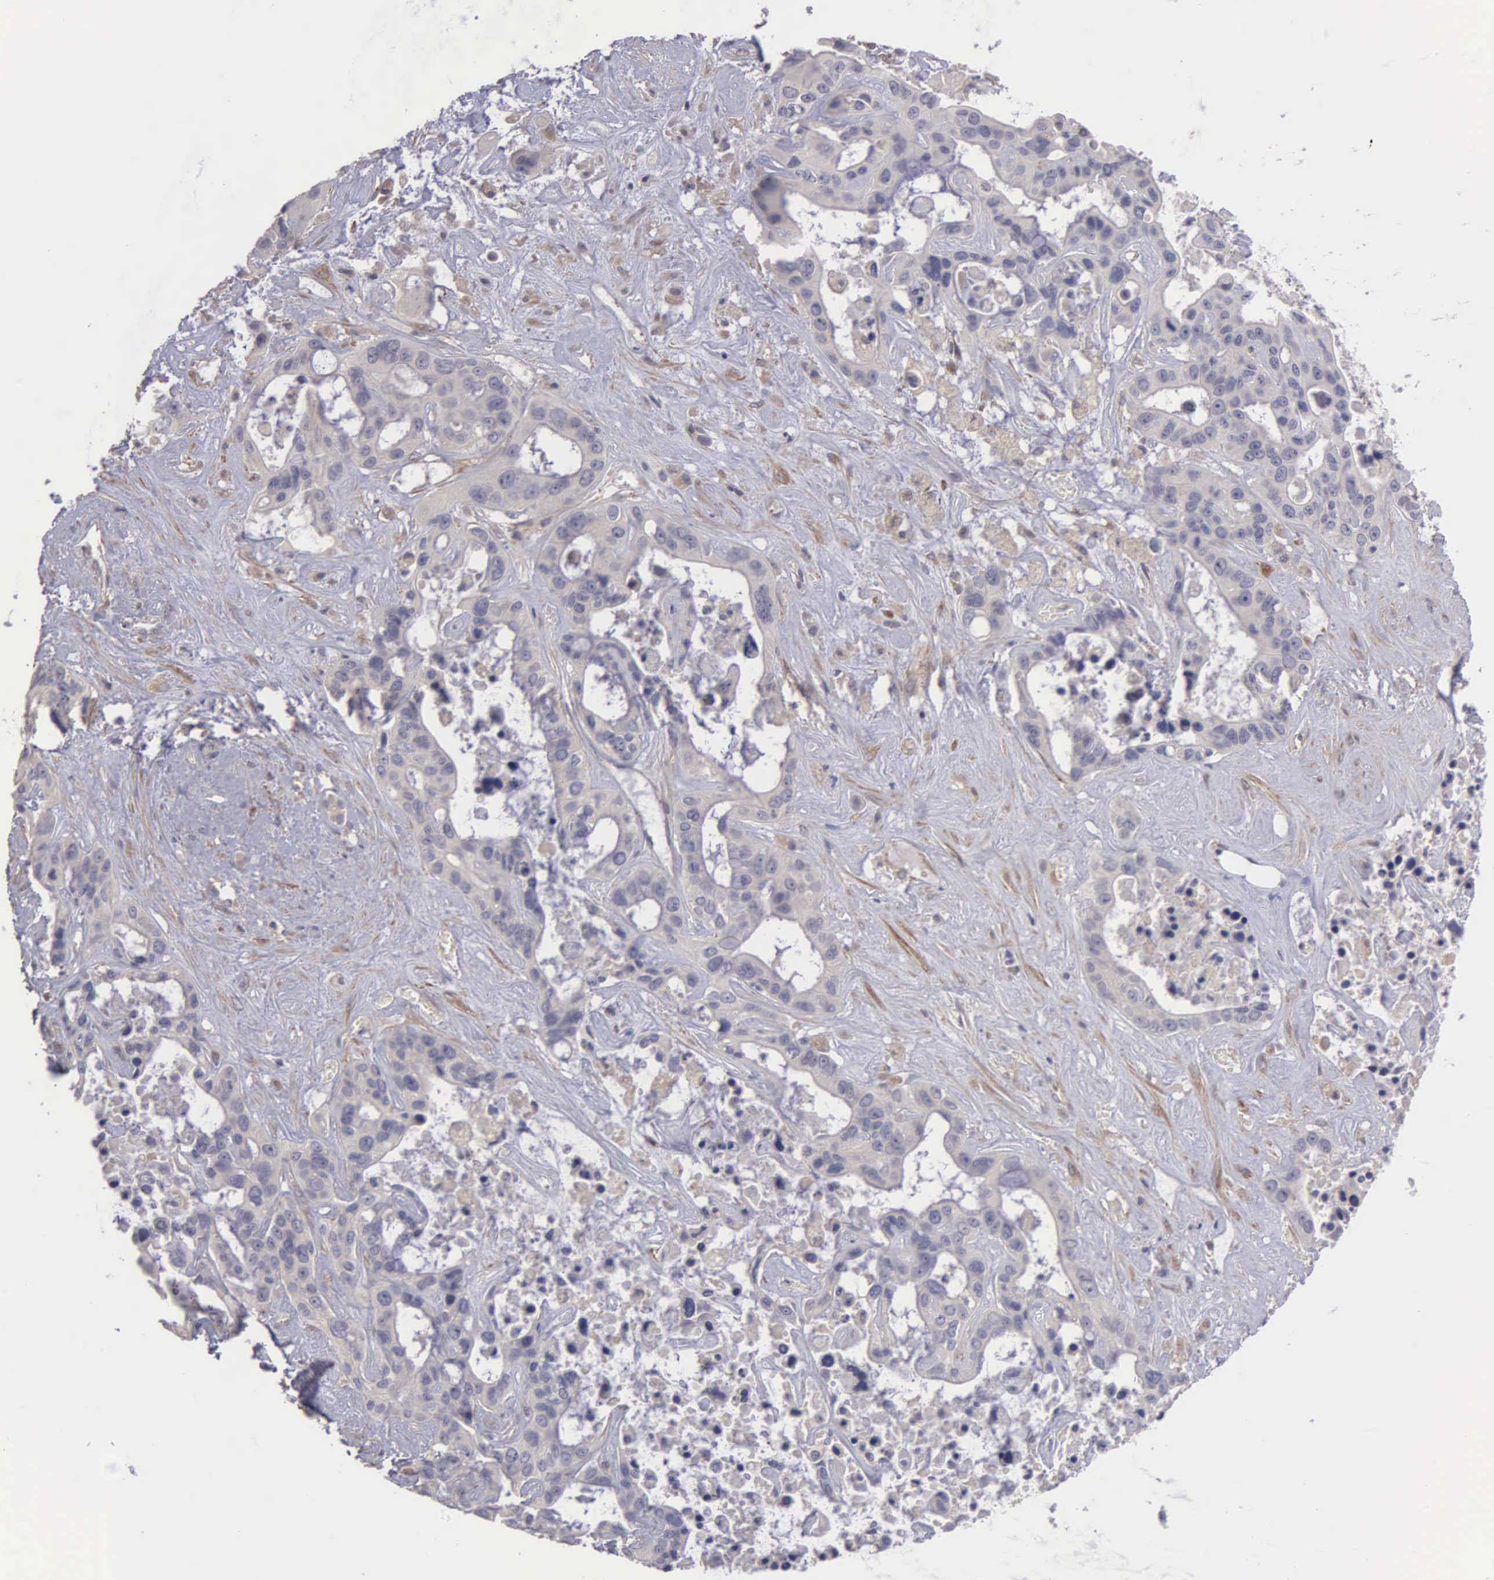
{"staining": {"intensity": "negative", "quantity": "none", "location": "none"}, "tissue": "liver cancer", "cell_type": "Tumor cells", "image_type": "cancer", "snomed": [{"axis": "morphology", "description": "Cholangiocarcinoma"}, {"axis": "topography", "description": "Liver"}], "caption": "Immunohistochemical staining of human cholangiocarcinoma (liver) exhibits no significant staining in tumor cells. Nuclei are stained in blue.", "gene": "RTL10", "patient": {"sex": "female", "age": 65}}